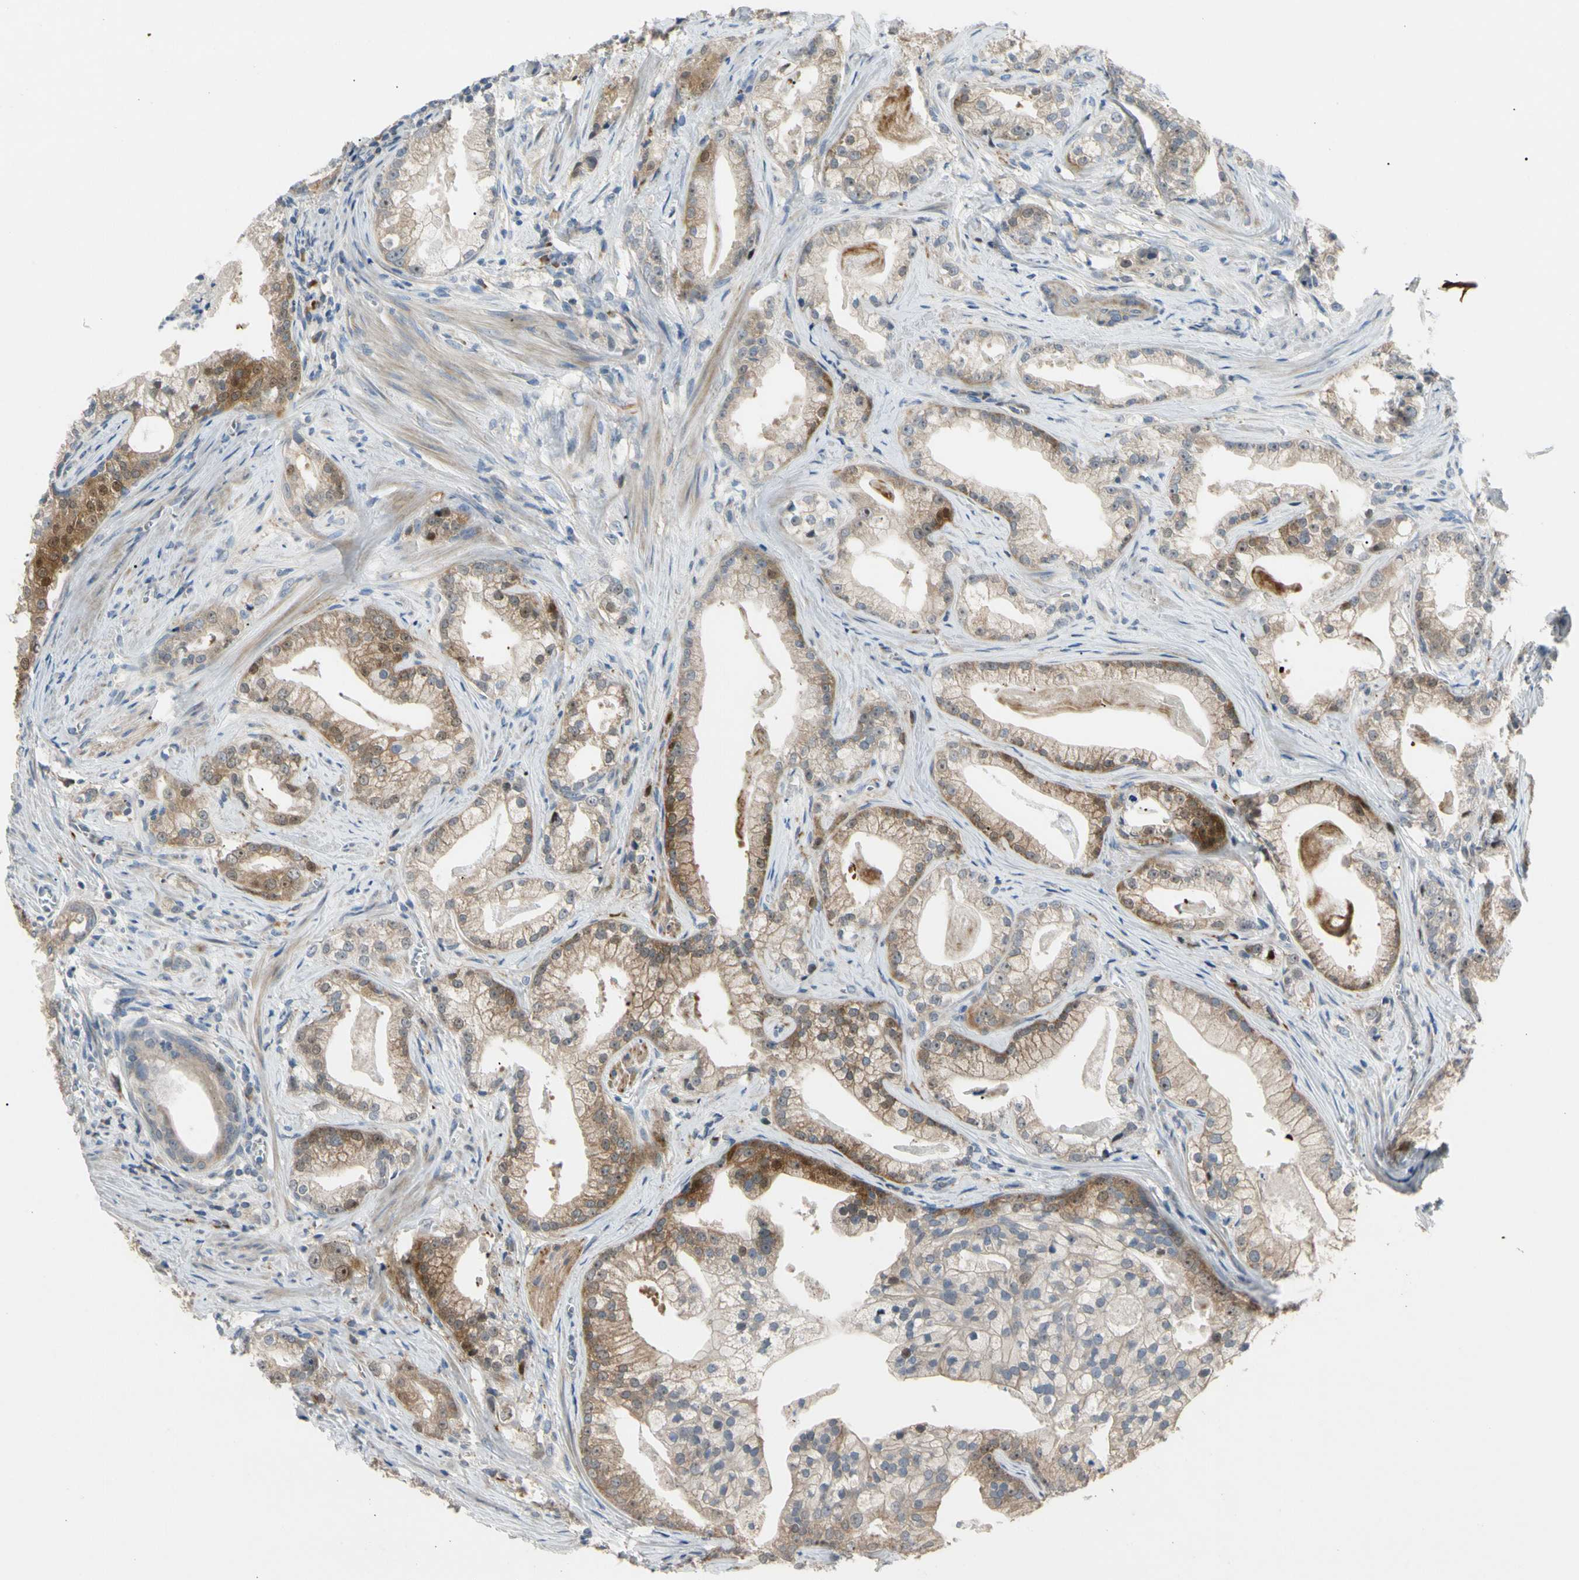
{"staining": {"intensity": "moderate", "quantity": "25%-75%", "location": "cytoplasmic/membranous,nuclear"}, "tissue": "prostate cancer", "cell_type": "Tumor cells", "image_type": "cancer", "snomed": [{"axis": "morphology", "description": "Adenocarcinoma, Low grade"}, {"axis": "topography", "description": "Prostate"}], "caption": "Approximately 25%-75% of tumor cells in low-grade adenocarcinoma (prostate) display moderate cytoplasmic/membranous and nuclear protein staining as visualized by brown immunohistochemical staining.", "gene": "HMGCR", "patient": {"sex": "male", "age": 59}}